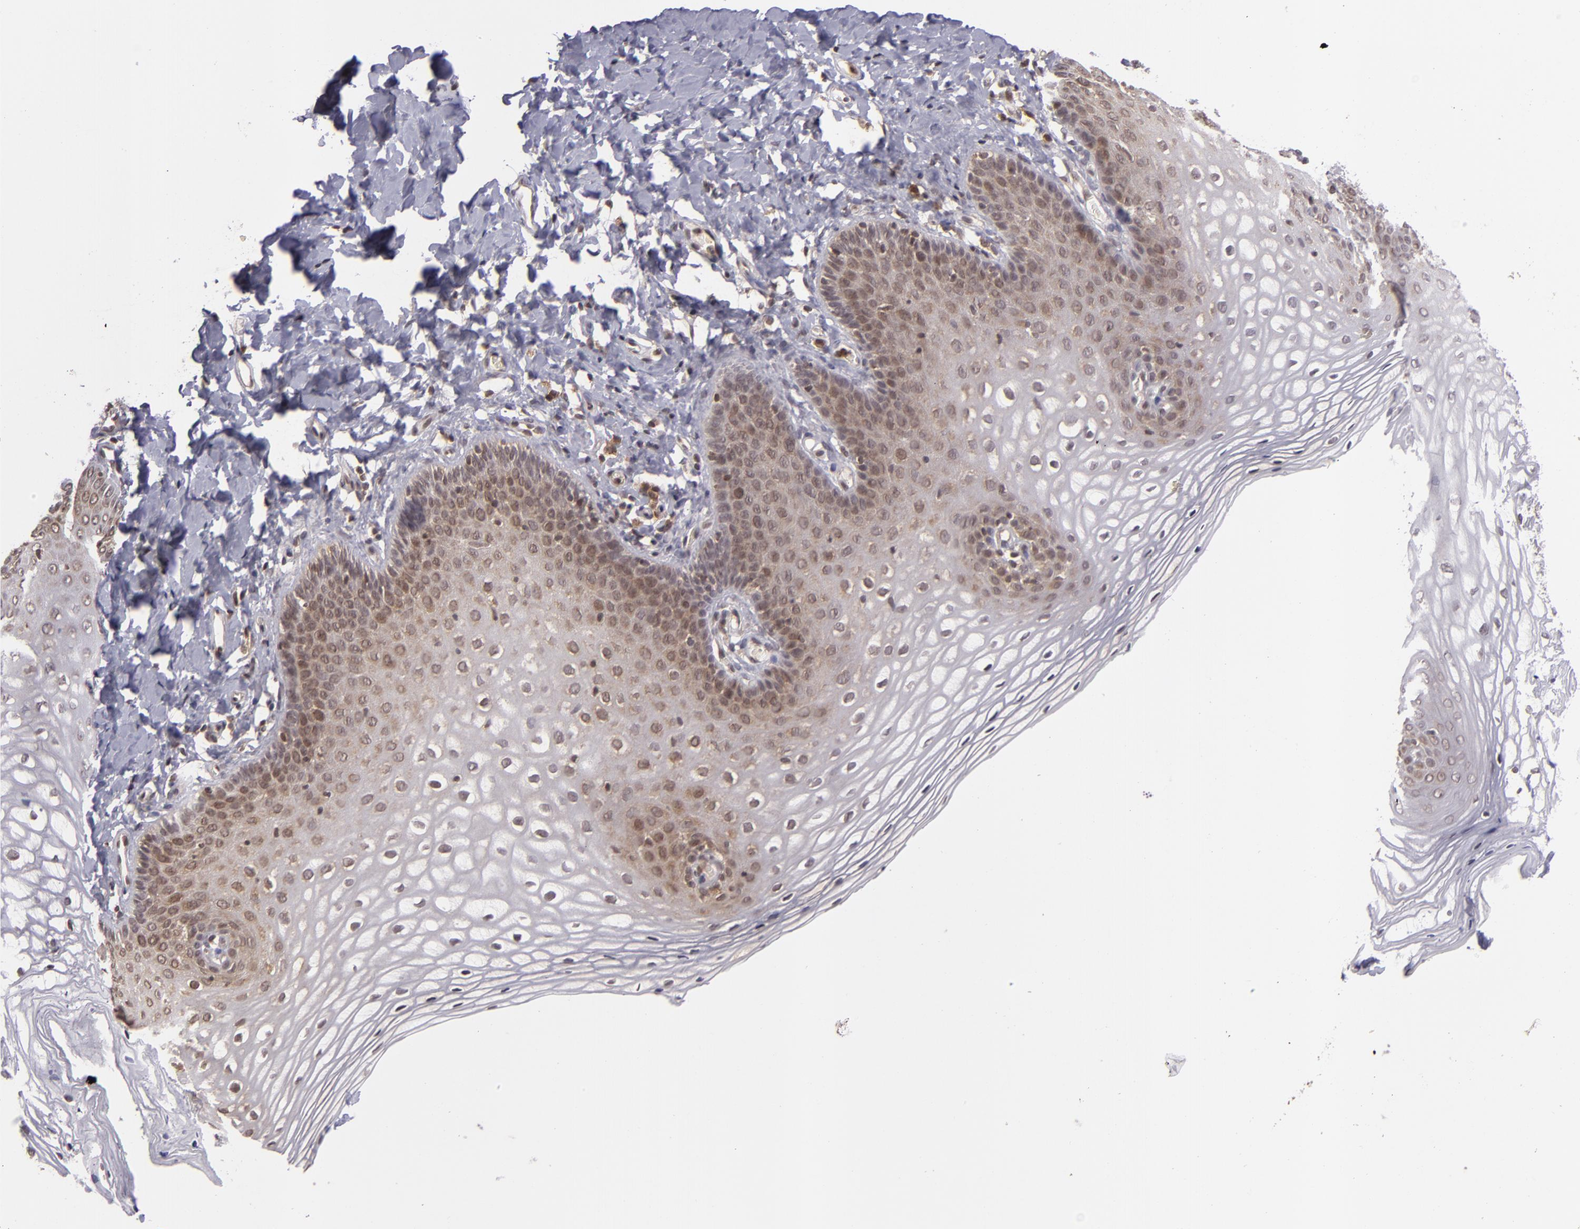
{"staining": {"intensity": "weak", "quantity": "25%-75%", "location": "nuclear"}, "tissue": "vagina", "cell_type": "Squamous epithelial cells", "image_type": "normal", "snomed": [{"axis": "morphology", "description": "Normal tissue, NOS"}, {"axis": "topography", "description": "Vagina"}], "caption": "Vagina stained with DAB (3,3'-diaminobenzidine) immunohistochemistry (IHC) demonstrates low levels of weak nuclear positivity in about 25%-75% of squamous epithelial cells. (DAB (3,3'-diaminobenzidine) IHC with brightfield microscopy, high magnification).", "gene": "ZBTB33", "patient": {"sex": "female", "age": 55}}